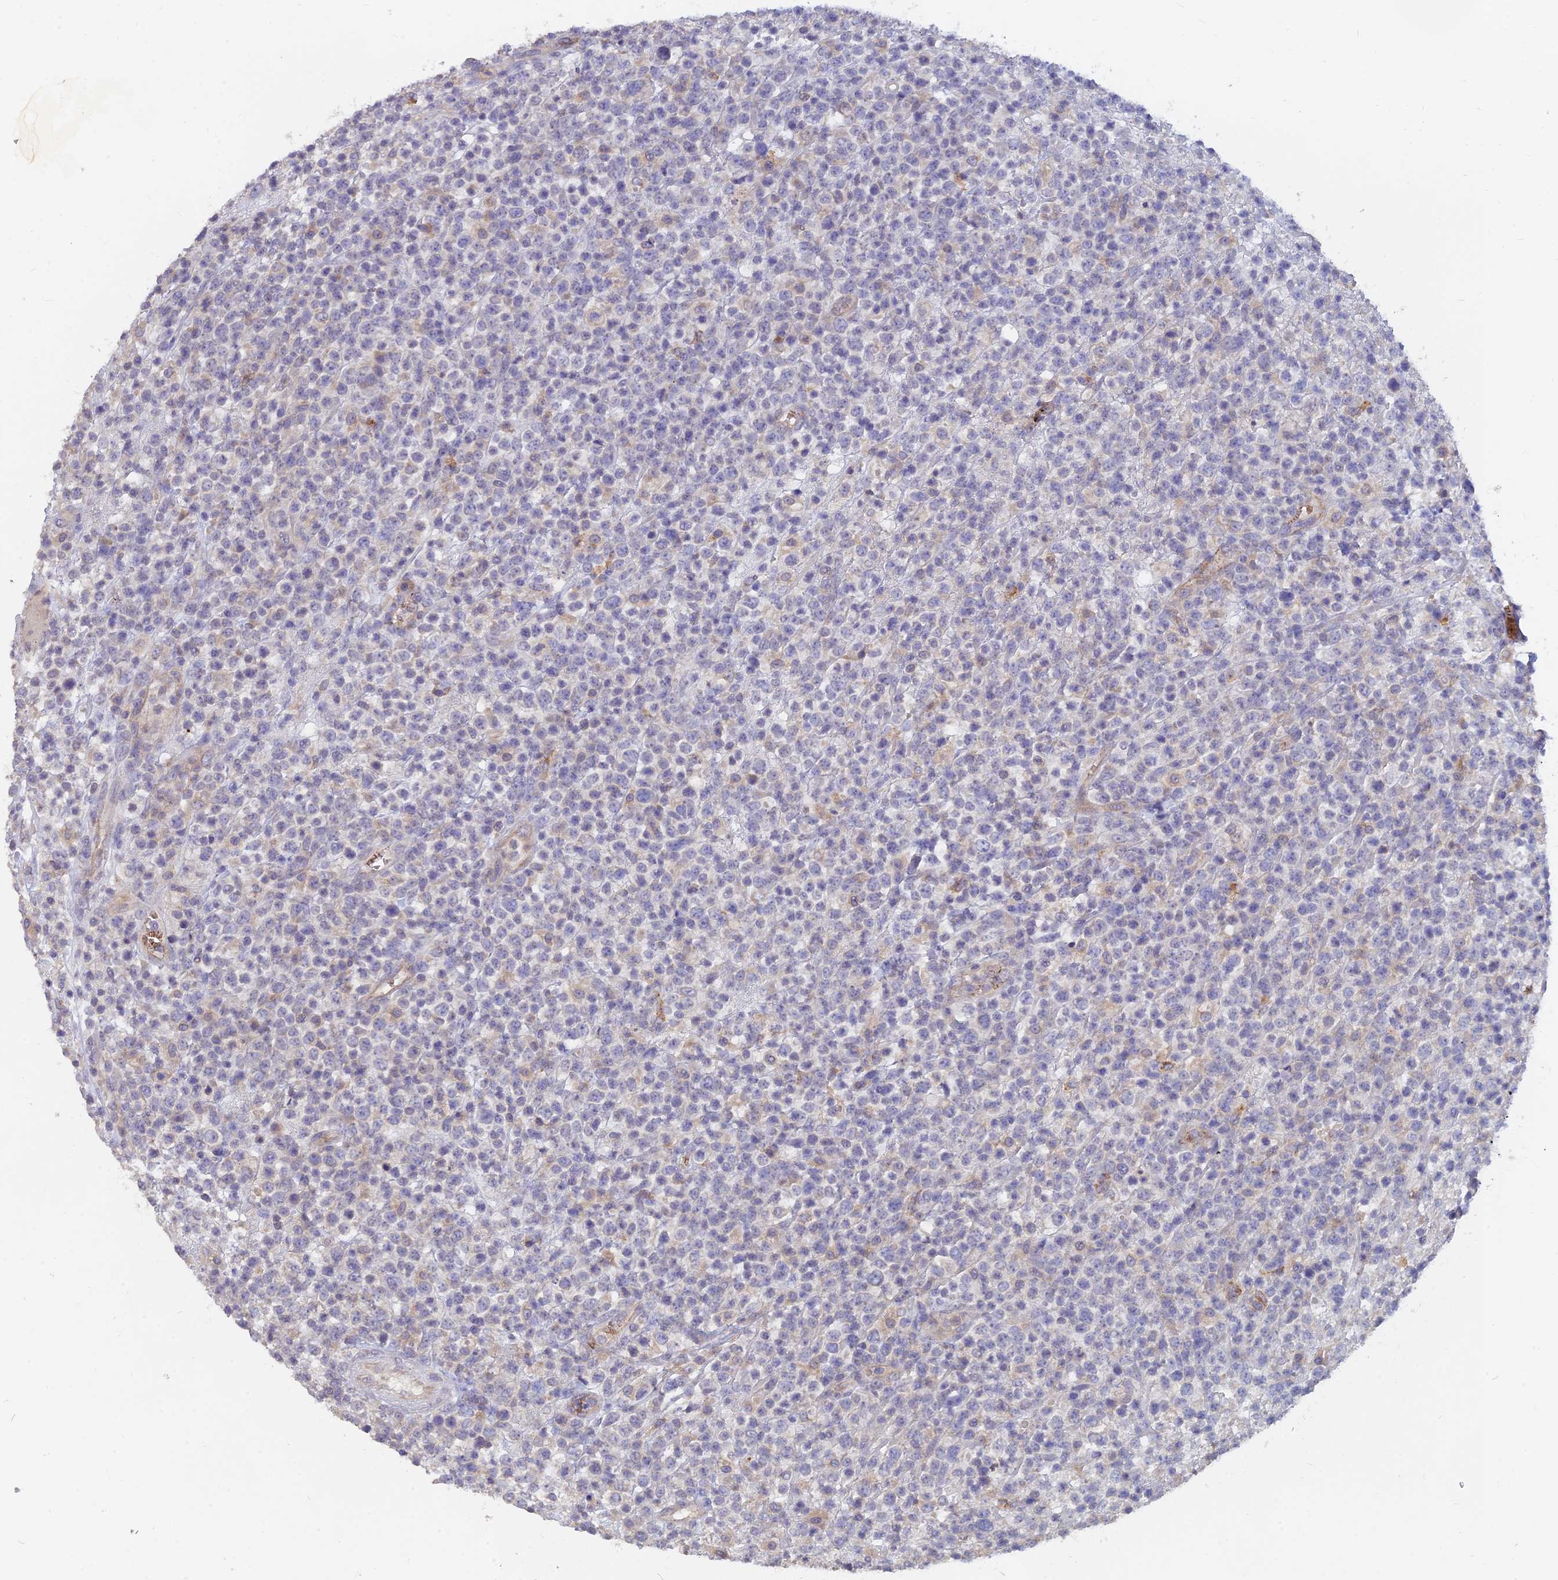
{"staining": {"intensity": "negative", "quantity": "none", "location": "none"}, "tissue": "lymphoma", "cell_type": "Tumor cells", "image_type": "cancer", "snomed": [{"axis": "morphology", "description": "Malignant lymphoma, non-Hodgkin's type, High grade"}, {"axis": "topography", "description": "Colon"}], "caption": "Photomicrograph shows no significant protein staining in tumor cells of malignant lymphoma, non-Hodgkin's type (high-grade).", "gene": "ARRDC1", "patient": {"sex": "female", "age": 53}}